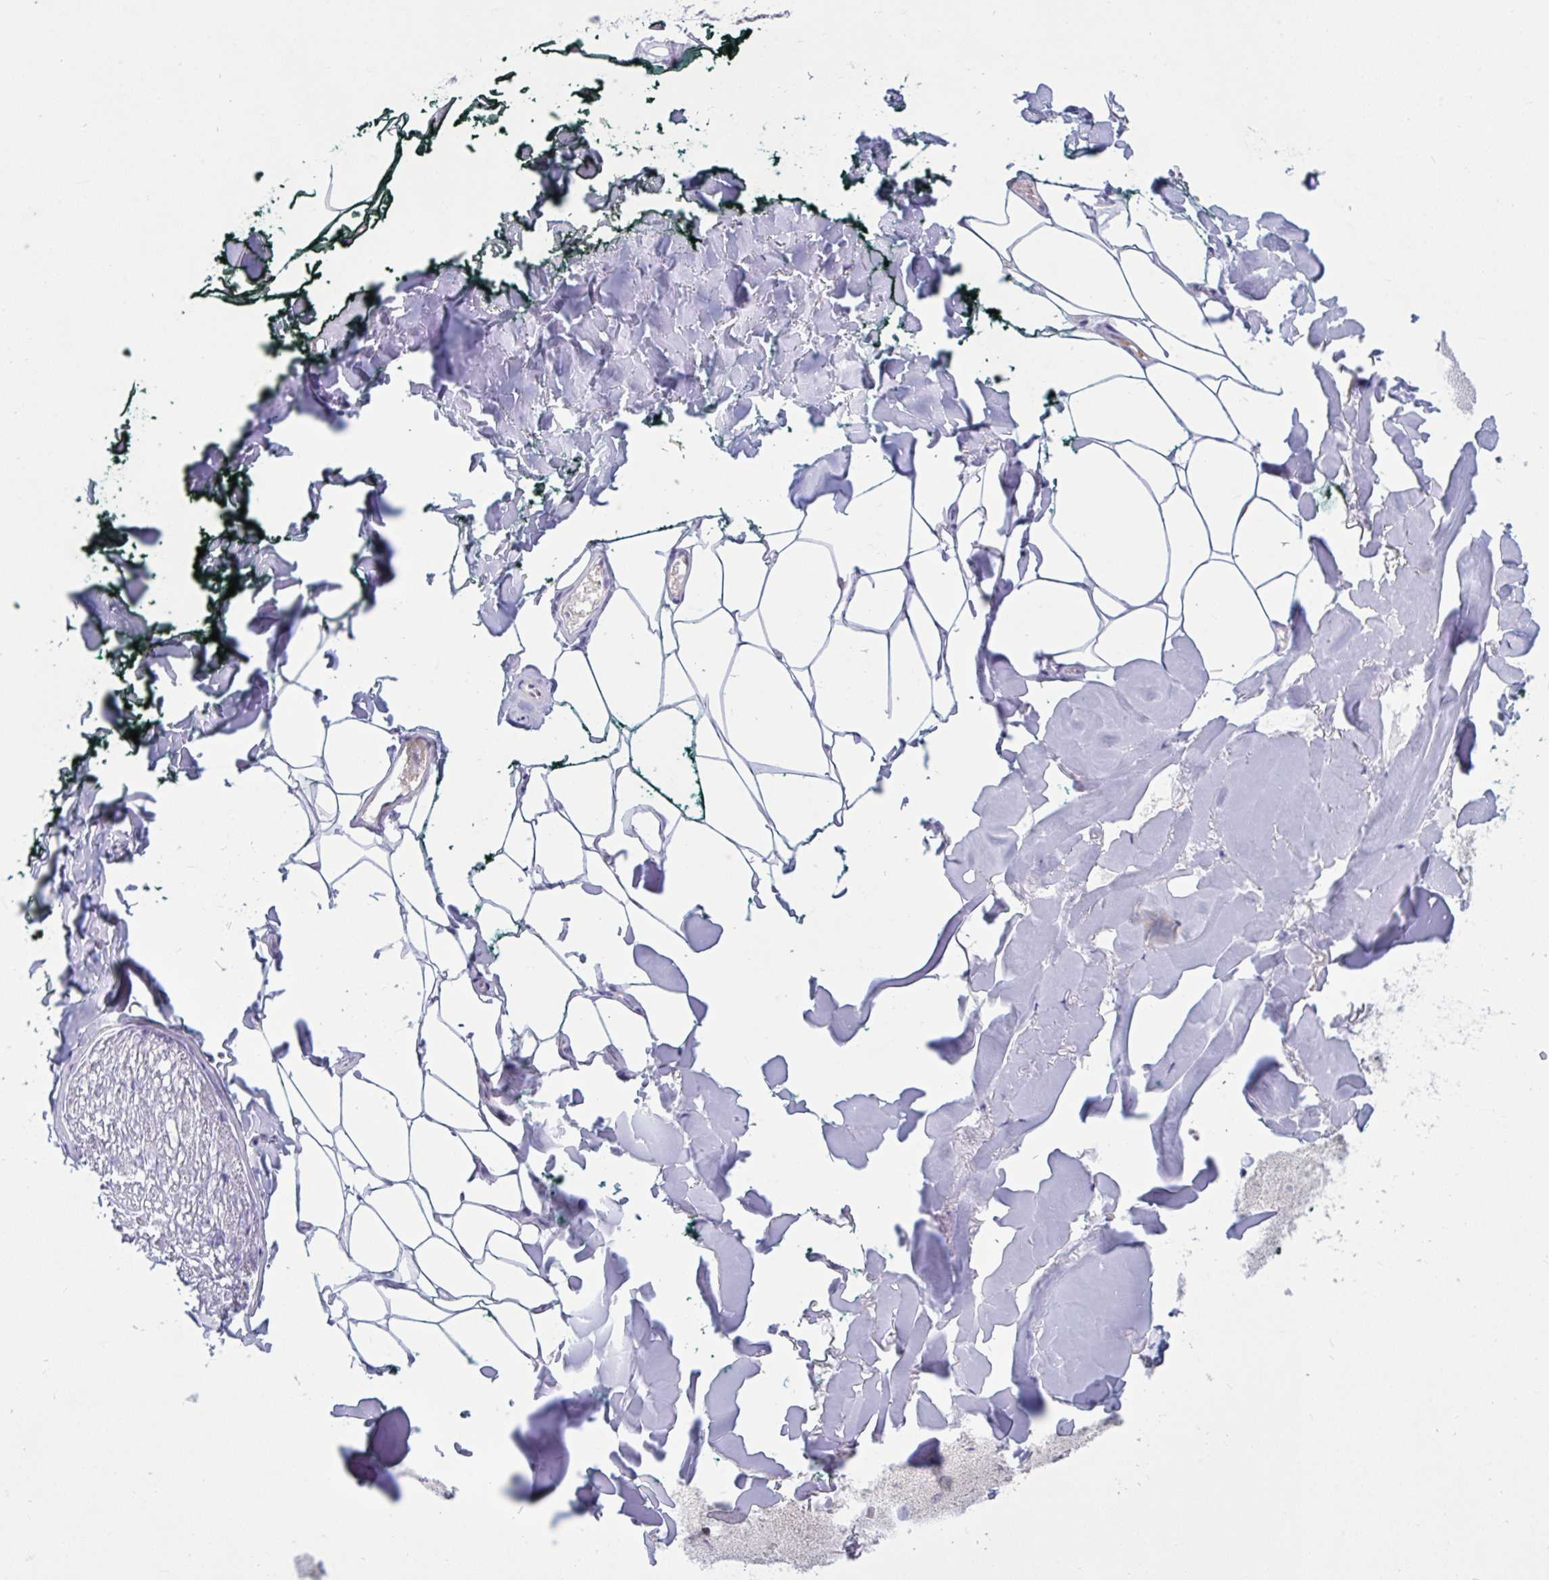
{"staining": {"intensity": "negative", "quantity": "none", "location": "none"}, "tissue": "adipose tissue", "cell_type": "Adipocytes", "image_type": "normal", "snomed": [{"axis": "morphology", "description": "Normal tissue, NOS"}, {"axis": "topography", "description": "Skin"}, {"axis": "topography", "description": "Peripheral nerve tissue"}], "caption": "Immunohistochemical staining of benign human adipose tissue reveals no significant expression in adipocytes. (DAB IHC visualized using brightfield microscopy, high magnification).", "gene": "TSN", "patient": {"sex": "female", "age": 45}}